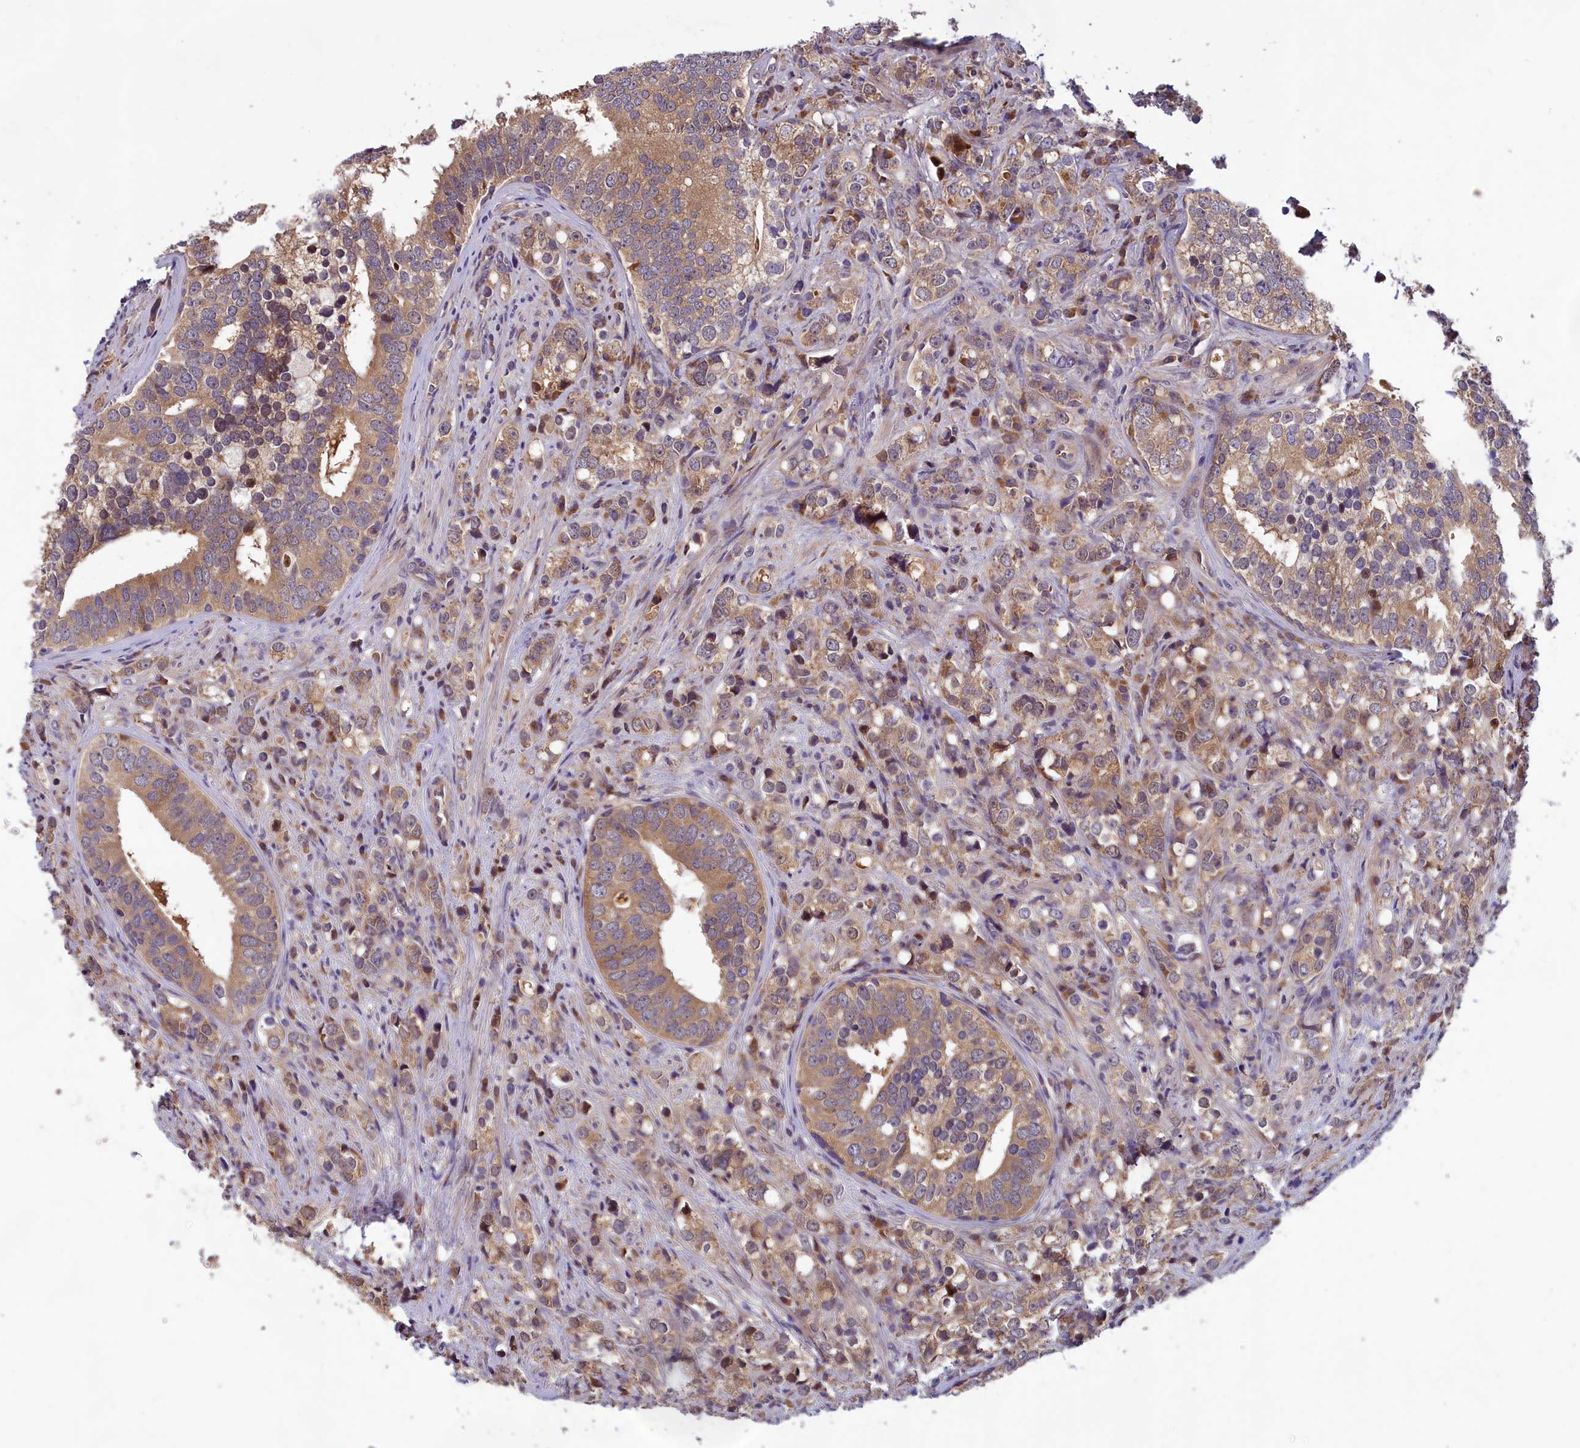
{"staining": {"intensity": "moderate", "quantity": "25%-75%", "location": "cytoplasmic/membranous"}, "tissue": "prostate cancer", "cell_type": "Tumor cells", "image_type": "cancer", "snomed": [{"axis": "morphology", "description": "Adenocarcinoma, High grade"}, {"axis": "topography", "description": "Prostate"}], "caption": "Immunohistochemistry micrograph of prostate adenocarcinoma (high-grade) stained for a protein (brown), which reveals medium levels of moderate cytoplasmic/membranous expression in about 25%-75% of tumor cells.", "gene": "CCDC15", "patient": {"sex": "male", "age": 71}}